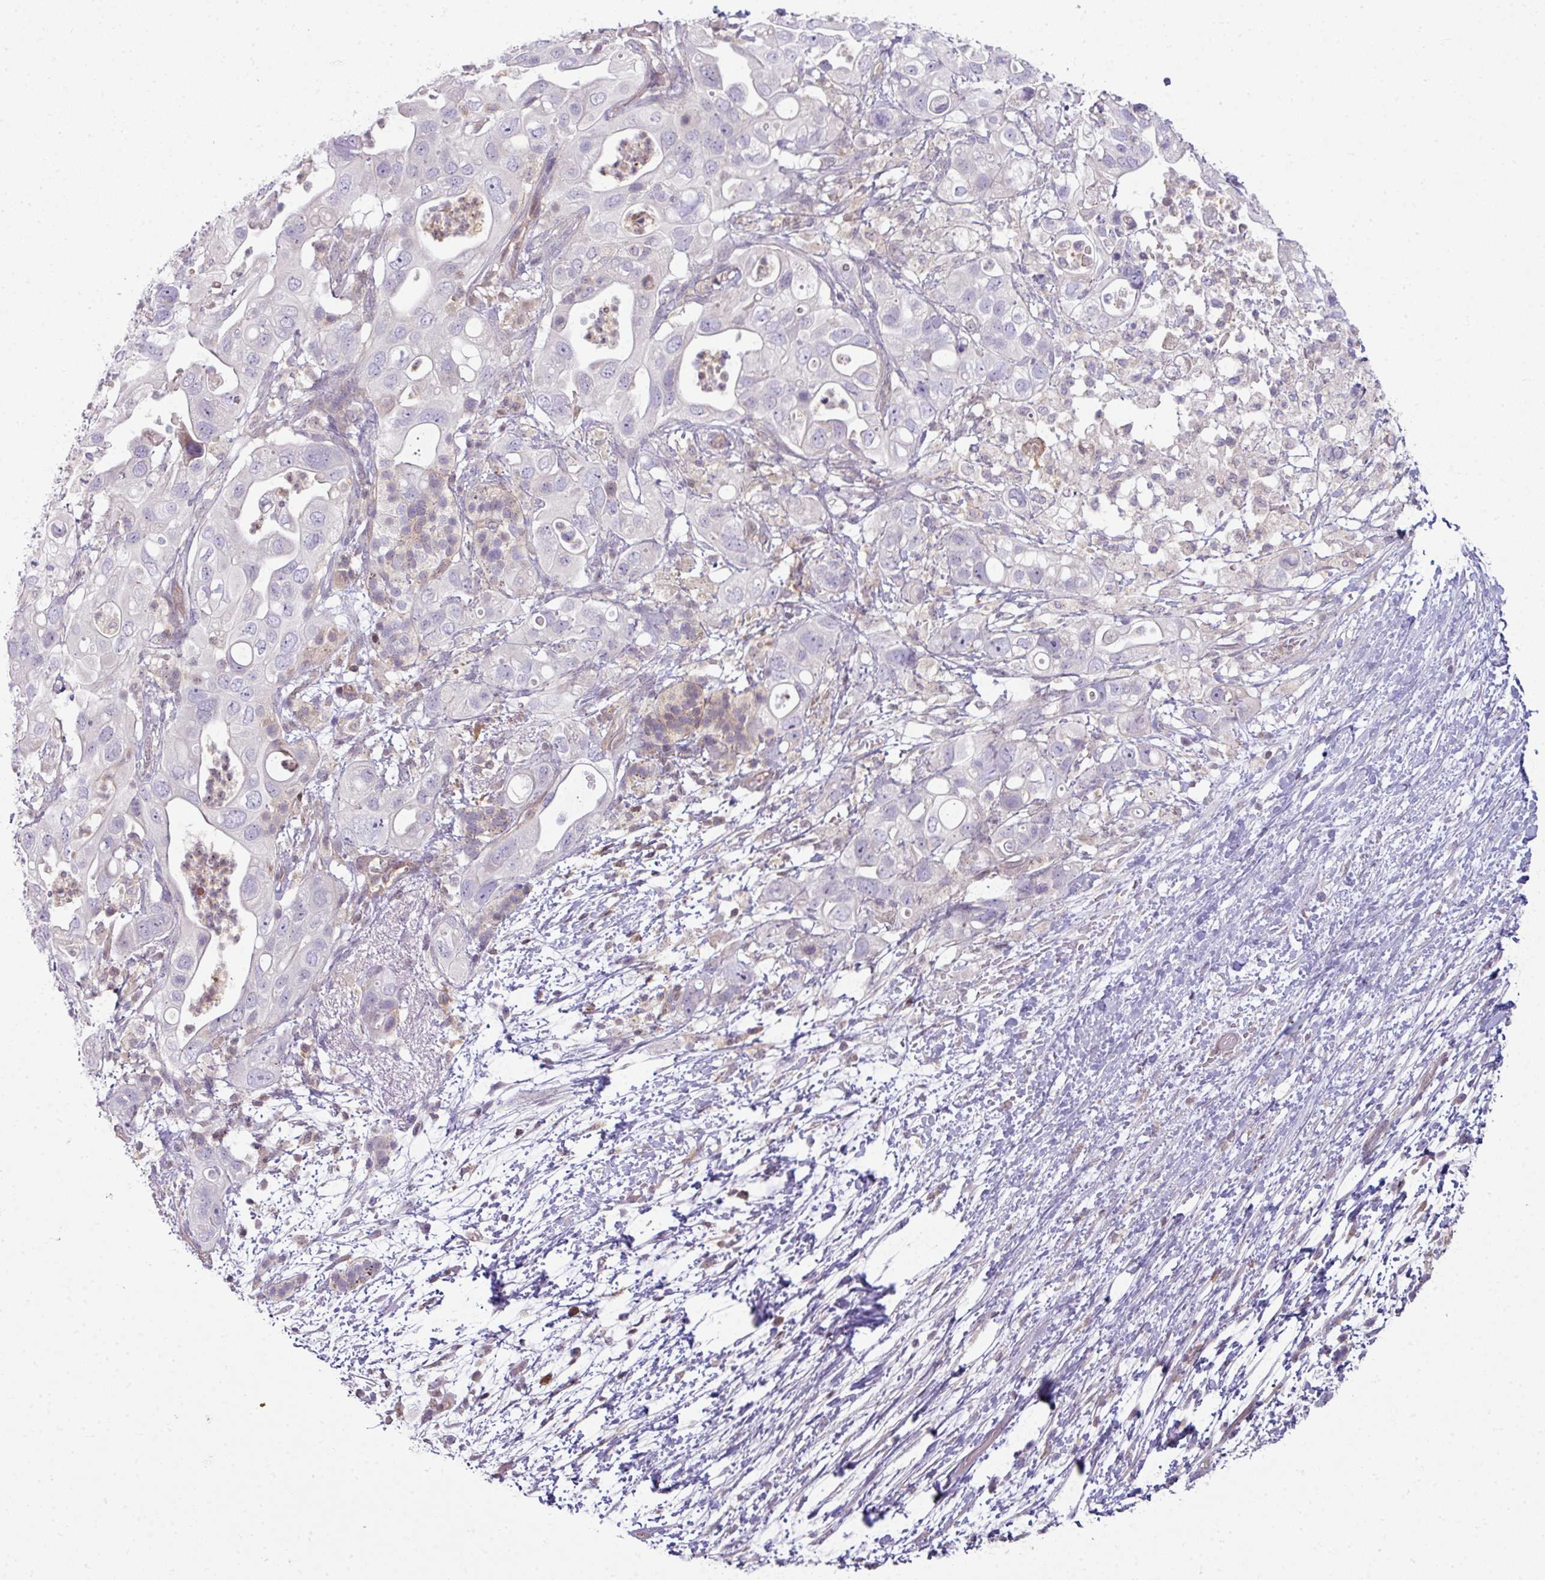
{"staining": {"intensity": "negative", "quantity": "none", "location": "none"}, "tissue": "pancreatic cancer", "cell_type": "Tumor cells", "image_type": "cancer", "snomed": [{"axis": "morphology", "description": "Adenocarcinoma, NOS"}, {"axis": "topography", "description": "Pancreas"}], "caption": "This photomicrograph is of adenocarcinoma (pancreatic) stained with IHC to label a protein in brown with the nuclei are counter-stained blue. There is no staining in tumor cells.", "gene": "STAT5A", "patient": {"sex": "female", "age": 72}}